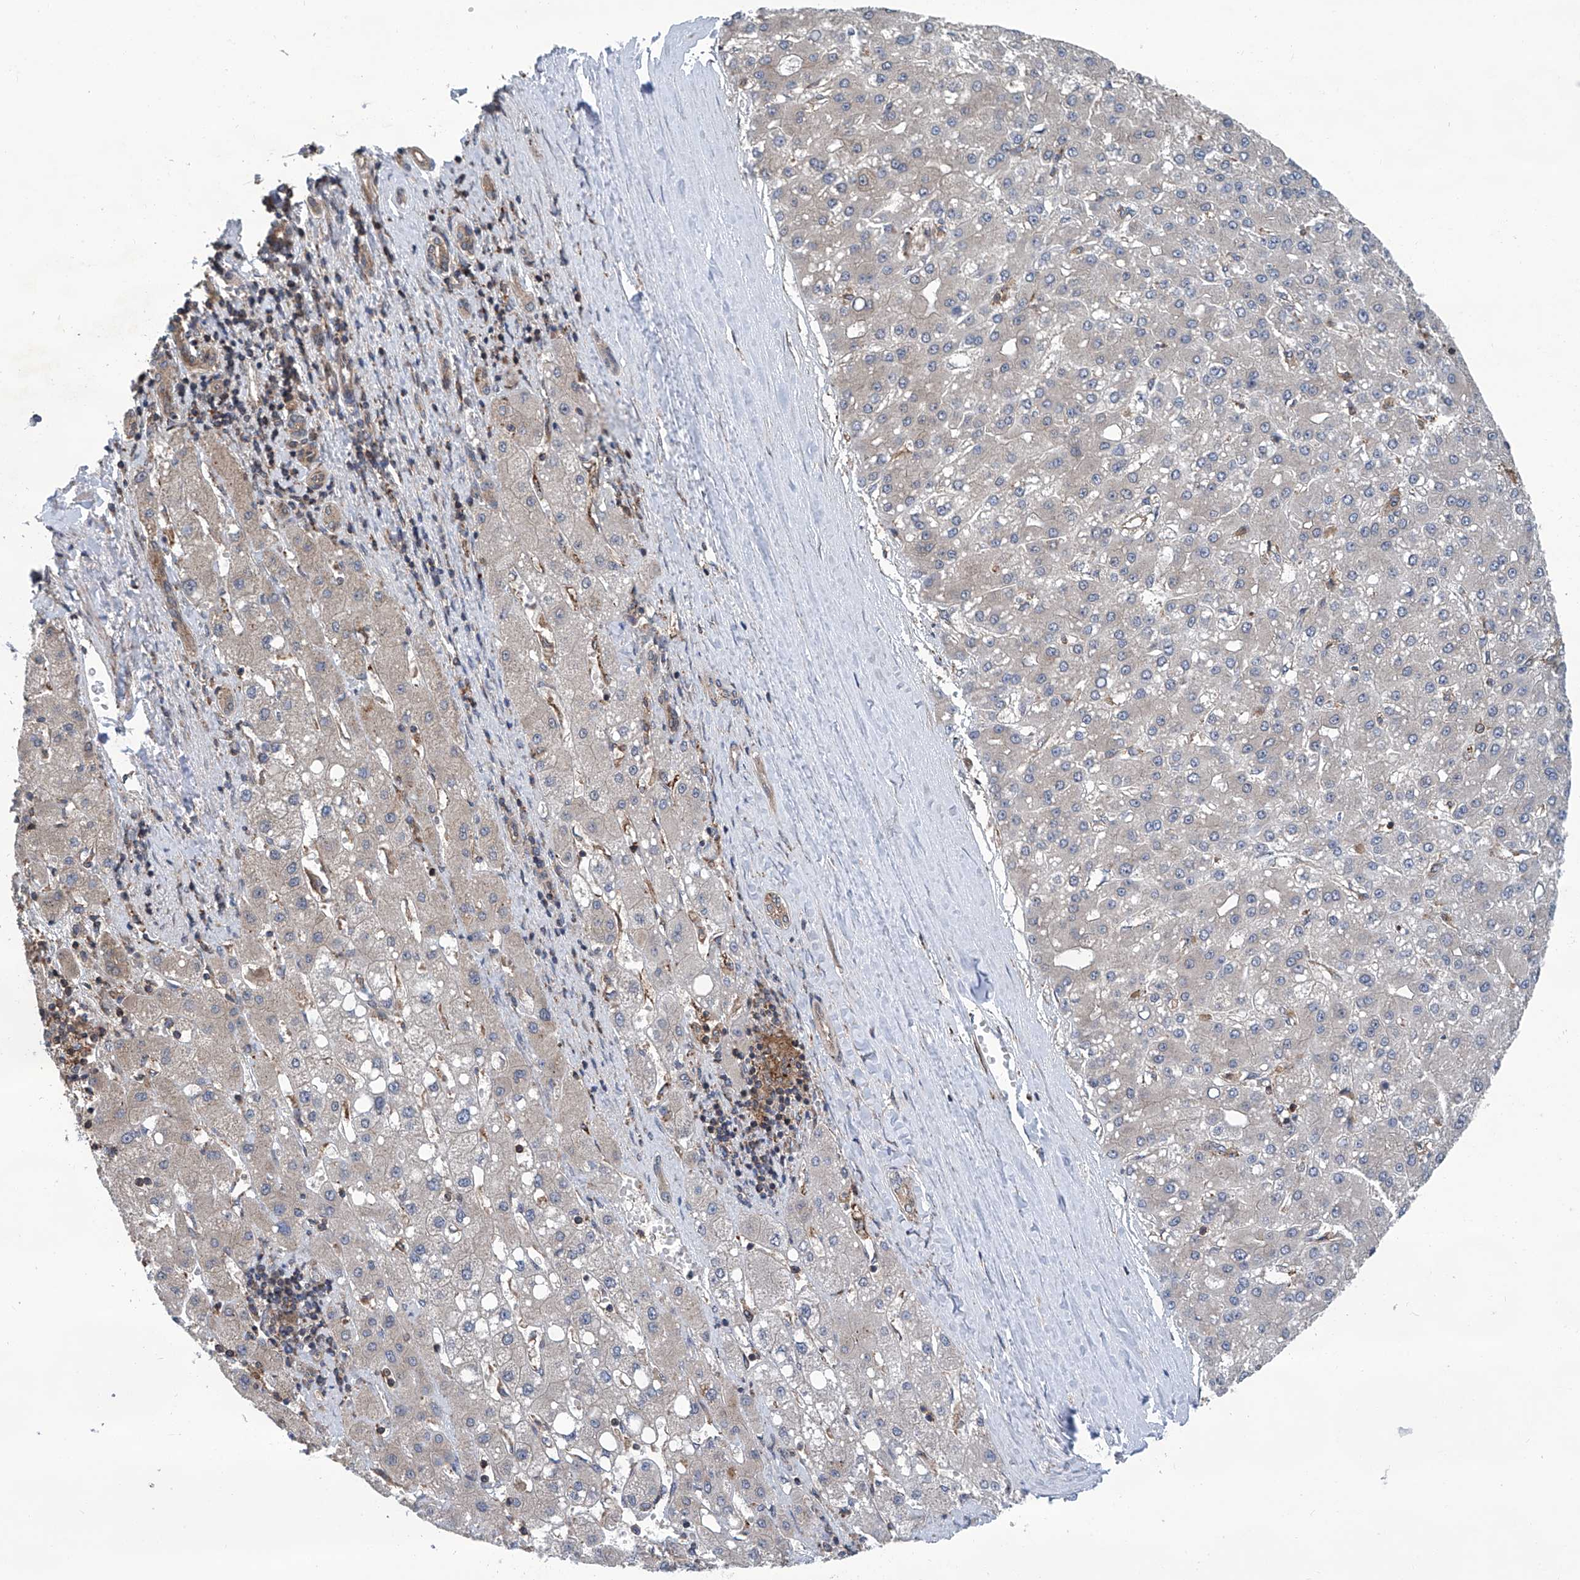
{"staining": {"intensity": "negative", "quantity": "none", "location": "none"}, "tissue": "liver cancer", "cell_type": "Tumor cells", "image_type": "cancer", "snomed": [{"axis": "morphology", "description": "Carcinoma, Hepatocellular, NOS"}, {"axis": "topography", "description": "Liver"}], "caption": "The immunohistochemistry micrograph has no significant positivity in tumor cells of hepatocellular carcinoma (liver) tissue.", "gene": "SMAP1", "patient": {"sex": "male", "age": 67}}